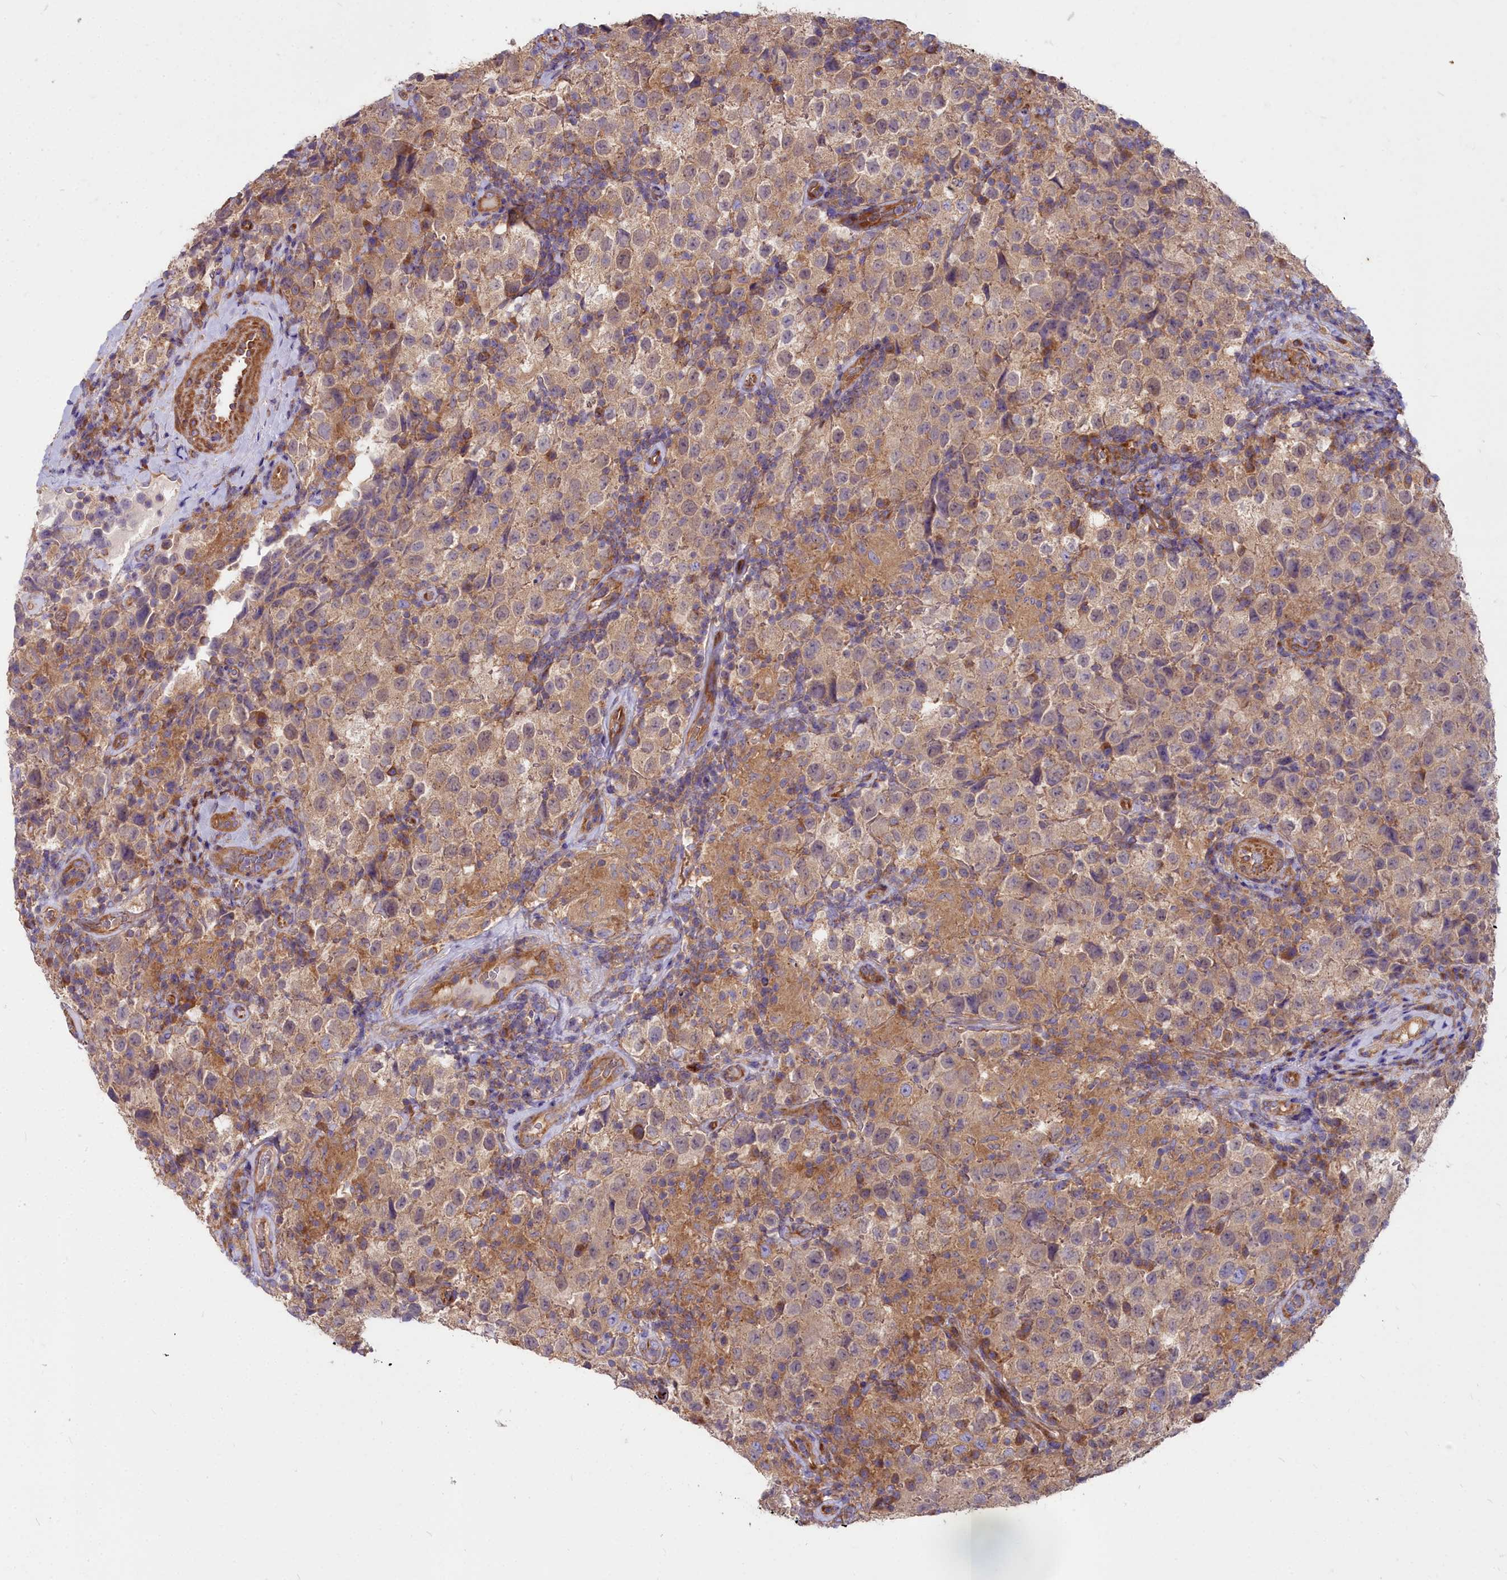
{"staining": {"intensity": "weak", "quantity": ">75%", "location": "cytoplasmic/membranous"}, "tissue": "testis cancer", "cell_type": "Tumor cells", "image_type": "cancer", "snomed": [{"axis": "morphology", "description": "Seminoma, NOS"}, {"axis": "morphology", "description": "Carcinoma, Embryonal, NOS"}, {"axis": "topography", "description": "Testis"}], "caption": "Immunohistochemical staining of testis embryonal carcinoma reveals low levels of weak cytoplasmic/membranous positivity in approximately >75% of tumor cells.", "gene": "DCTN3", "patient": {"sex": "male", "age": 41}}